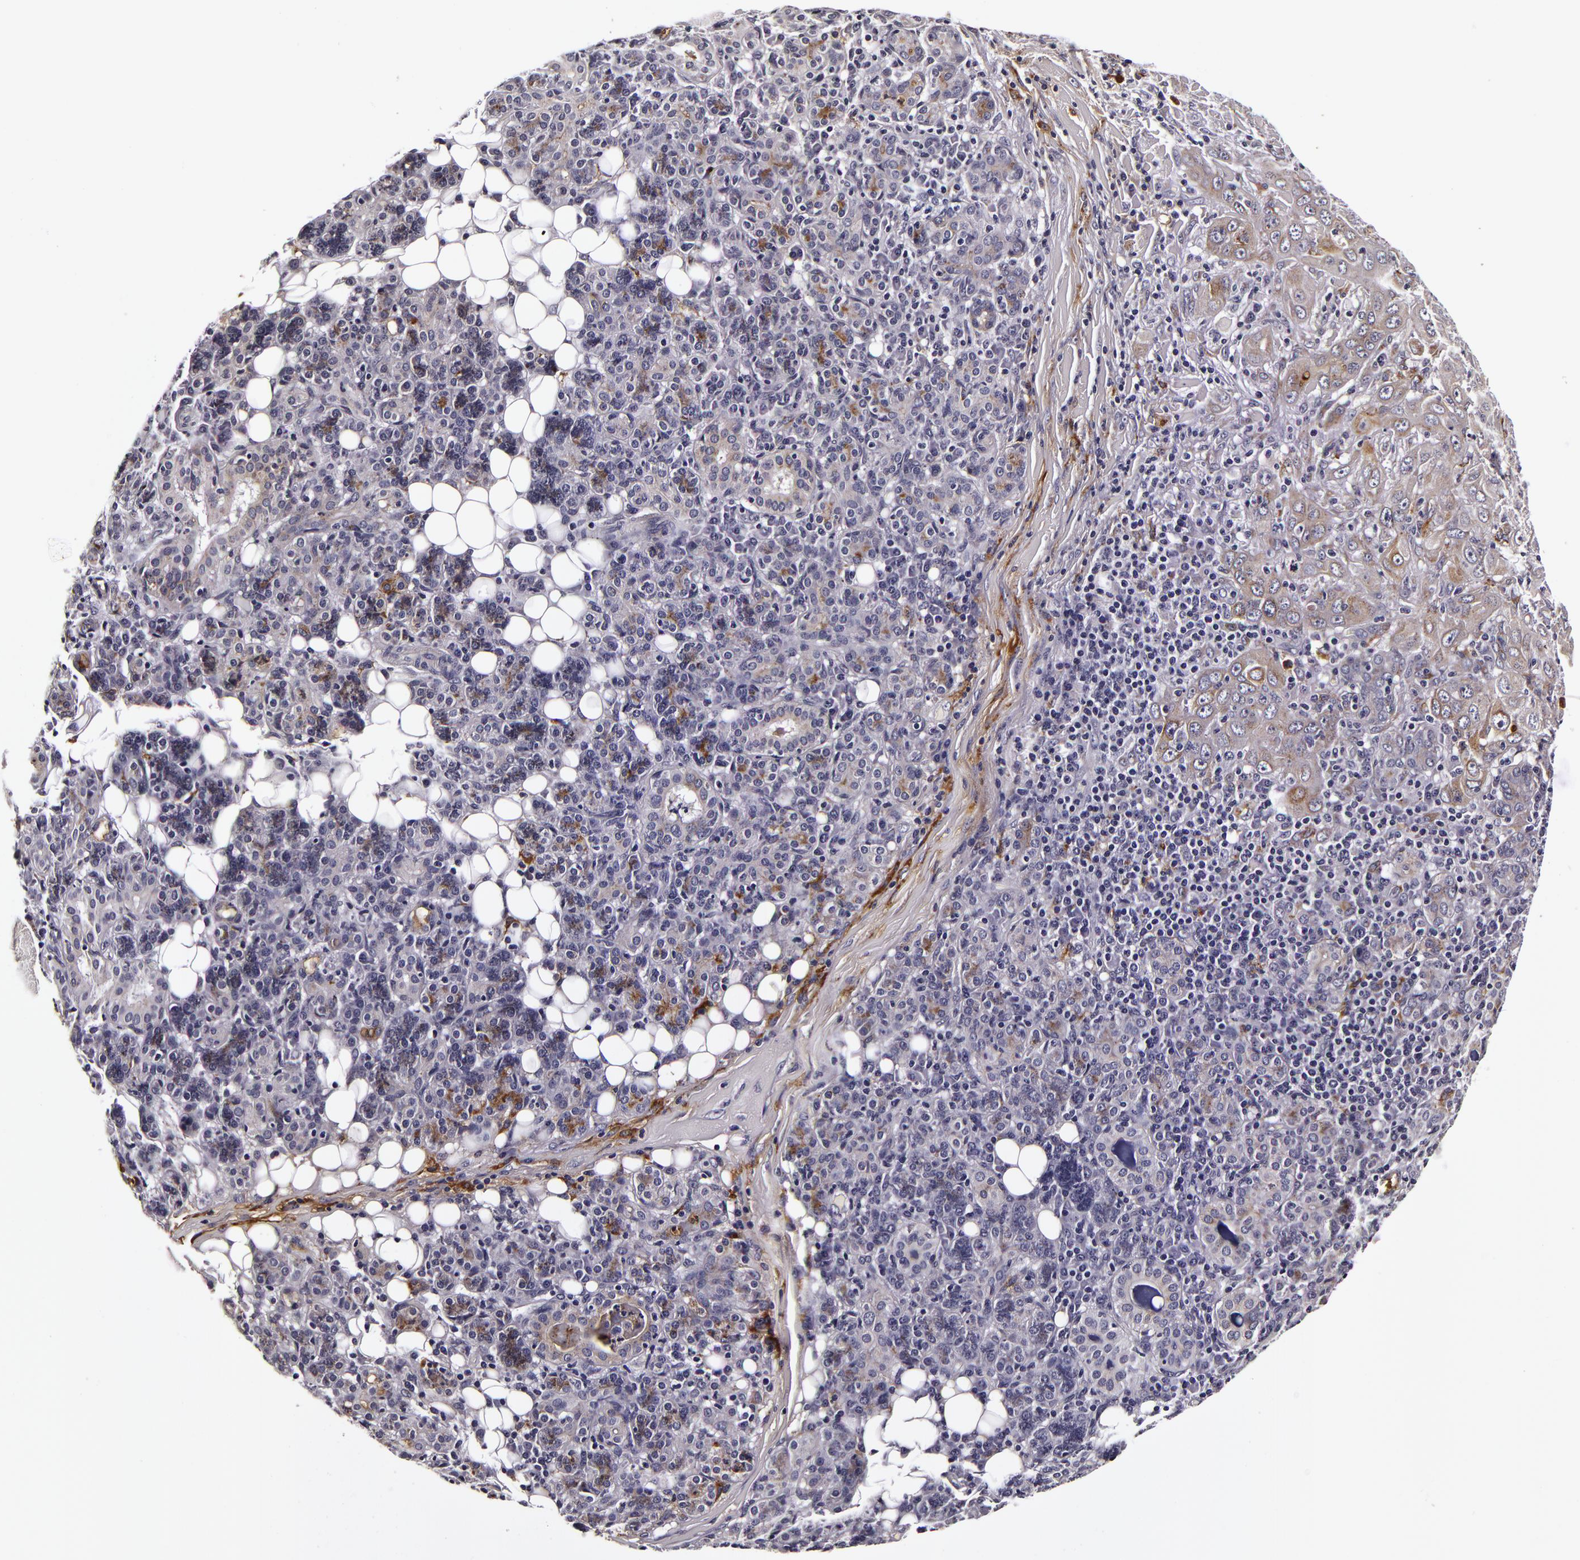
{"staining": {"intensity": "negative", "quantity": "none", "location": "none"}, "tissue": "skin cancer", "cell_type": "Tumor cells", "image_type": "cancer", "snomed": [{"axis": "morphology", "description": "Squamous cell carcinoma, NOS"}, {"axis": "topography", "description": "Skin"}], "caption": "Human squamous cell carcinoma (skin) stained for a protein using immunohistochemistry exhibits no expression in tumor cells.", "gene": "LGALS3BP", "patient": {"sex": "male", "age": 84}}